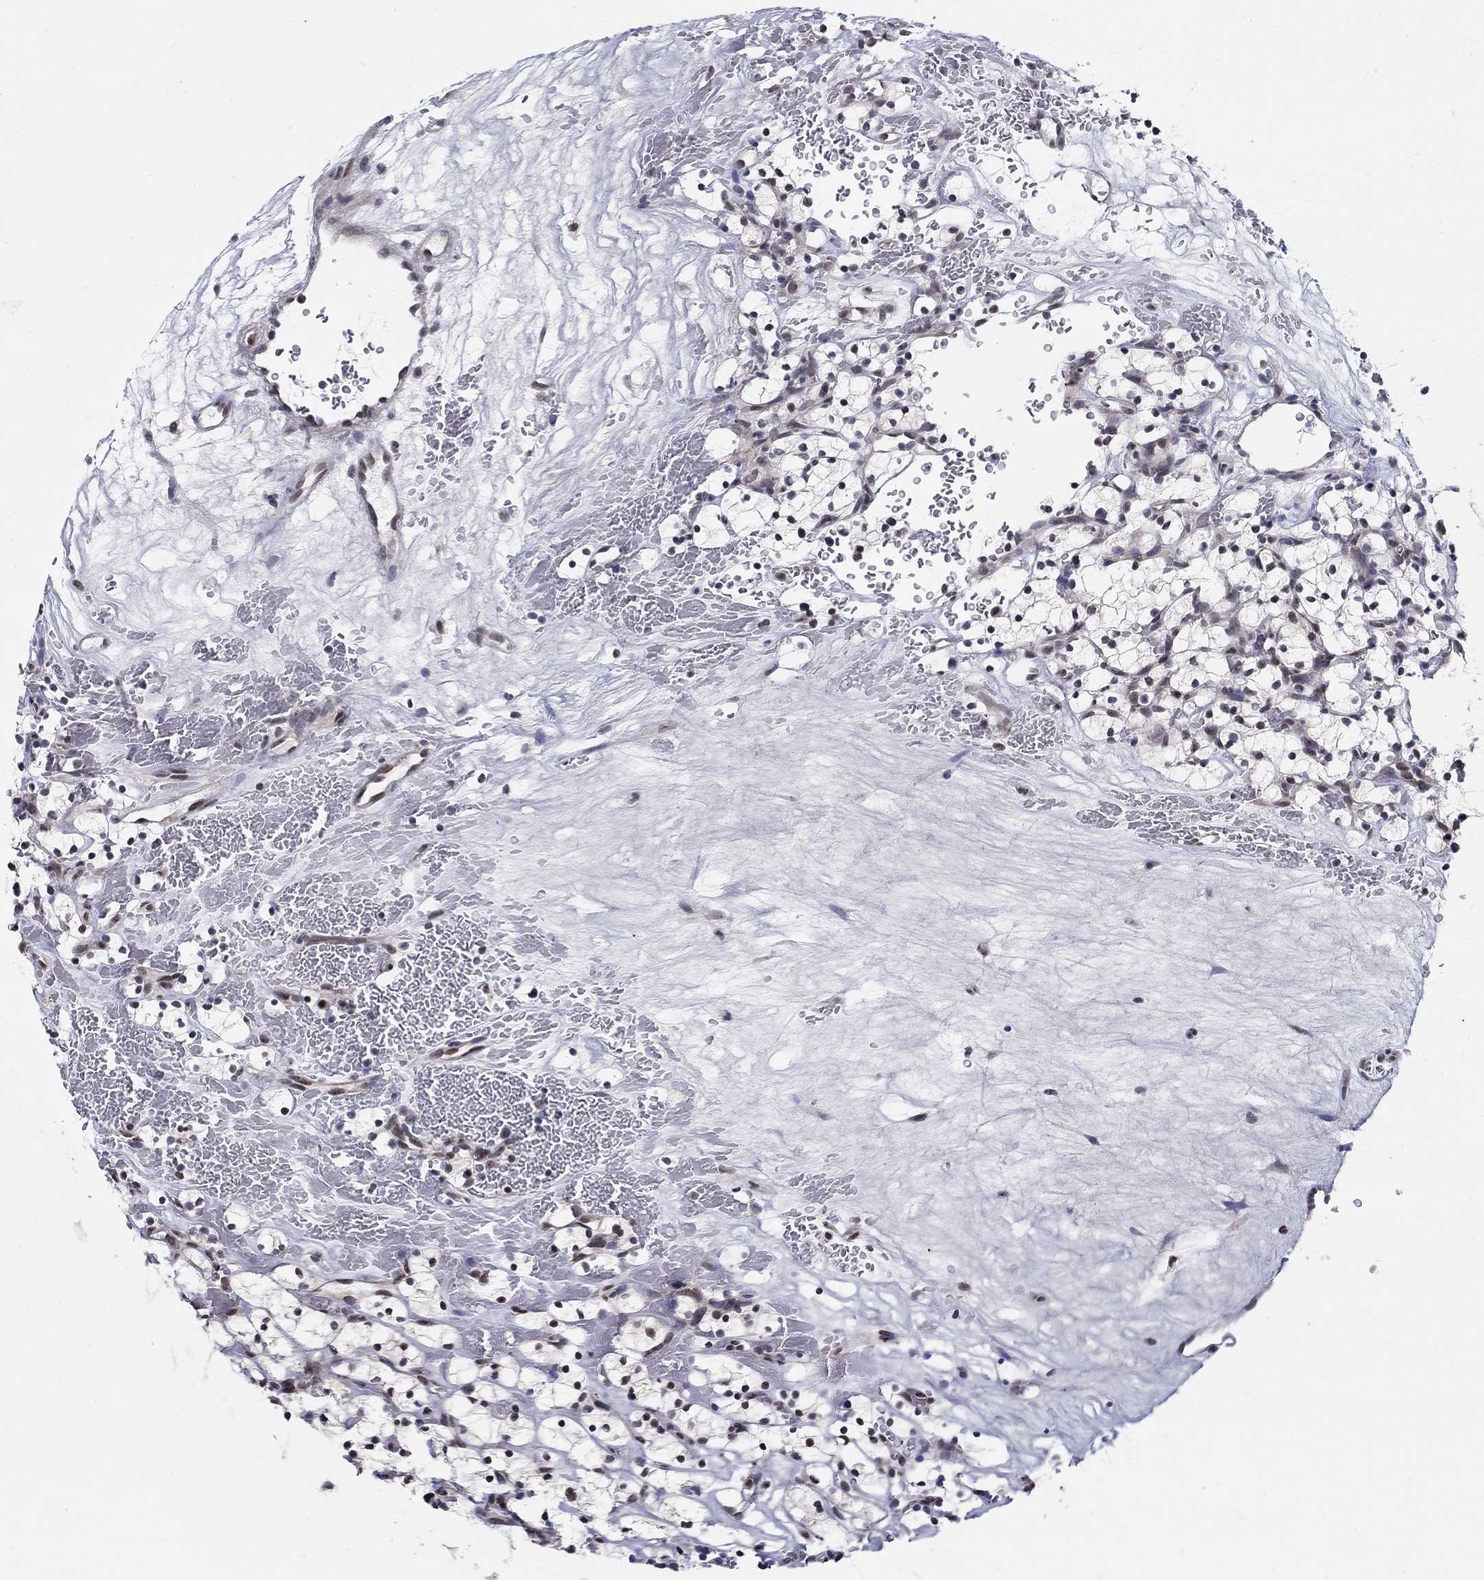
{"staining": {"intensity": "strong", "quantity": "25%-75%", "location": "nuclear"}, "tissue": "renal cancer", "cell_type": "Tumor cells", "image_type": "cancer", "snomed": [{"axis": "morphology", "description": "Adenocarcinoma, NOS"}, {"axis": "topography", "description": "Kidney"}], "caption": "A brown stain shows strong nuclear staining of a protein in renal adenocarcinoma tumor cells.", "gene": "C16orf46", "patient": {"sex": "female", "age": 64}}